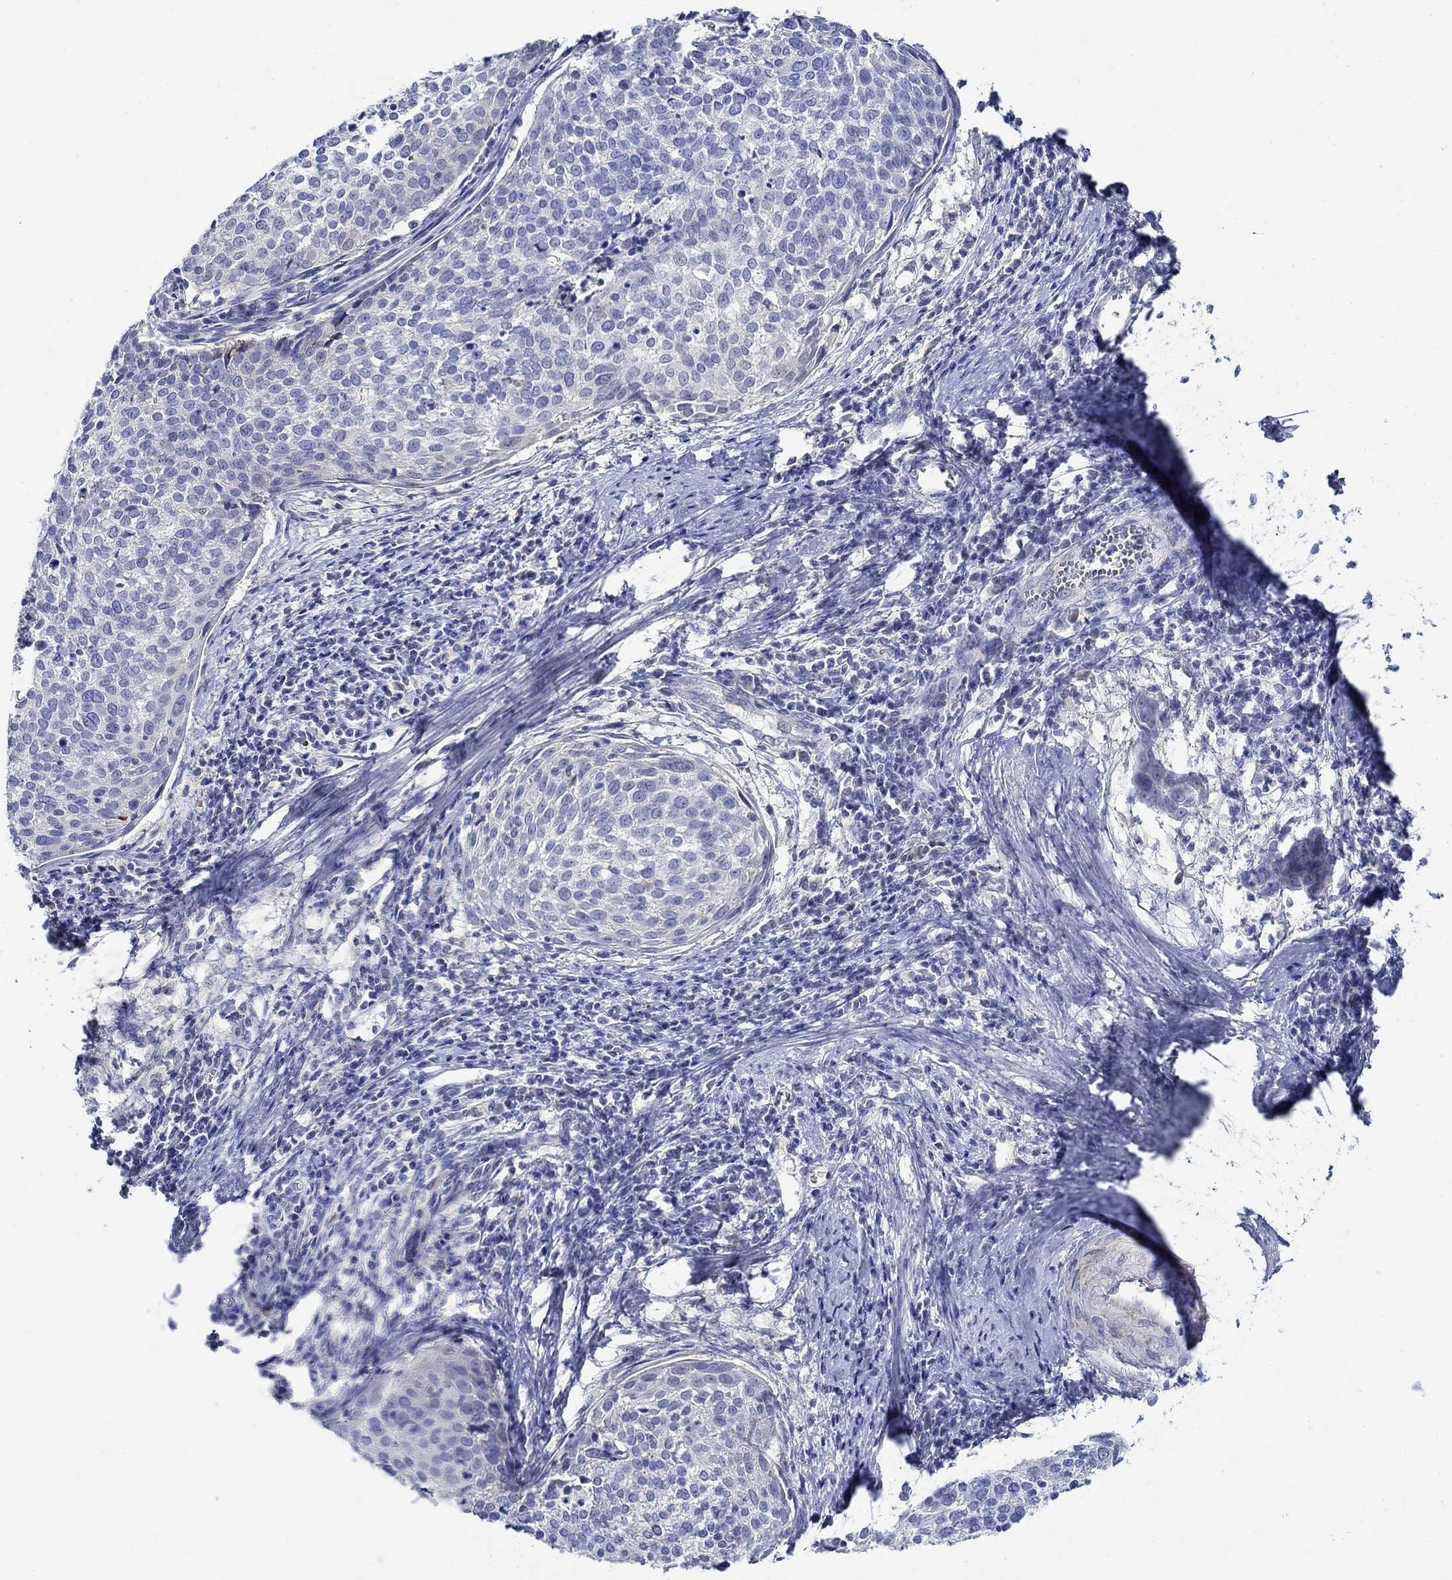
{"staining": {"intensity": "negative", "quantity": "none", "location": "none"}, "tissue": "cervical cancer", "cell_type": "Tumor cells", "image_type": "cancer", "snomed": [{"axis": "morphology", "description": "Squamous cell carcinoma, NOS"}, {"axis": "topography", "description": "Cervix"}], "caption": "Immunohistochemical staining of cervical cancer exhibits no significant expression in tumor cells. (Immunohistochemistry, brightfield microscopy, high magnification).", "gene": "MC2R", "patient": {"sex": "female", "age": 39}}